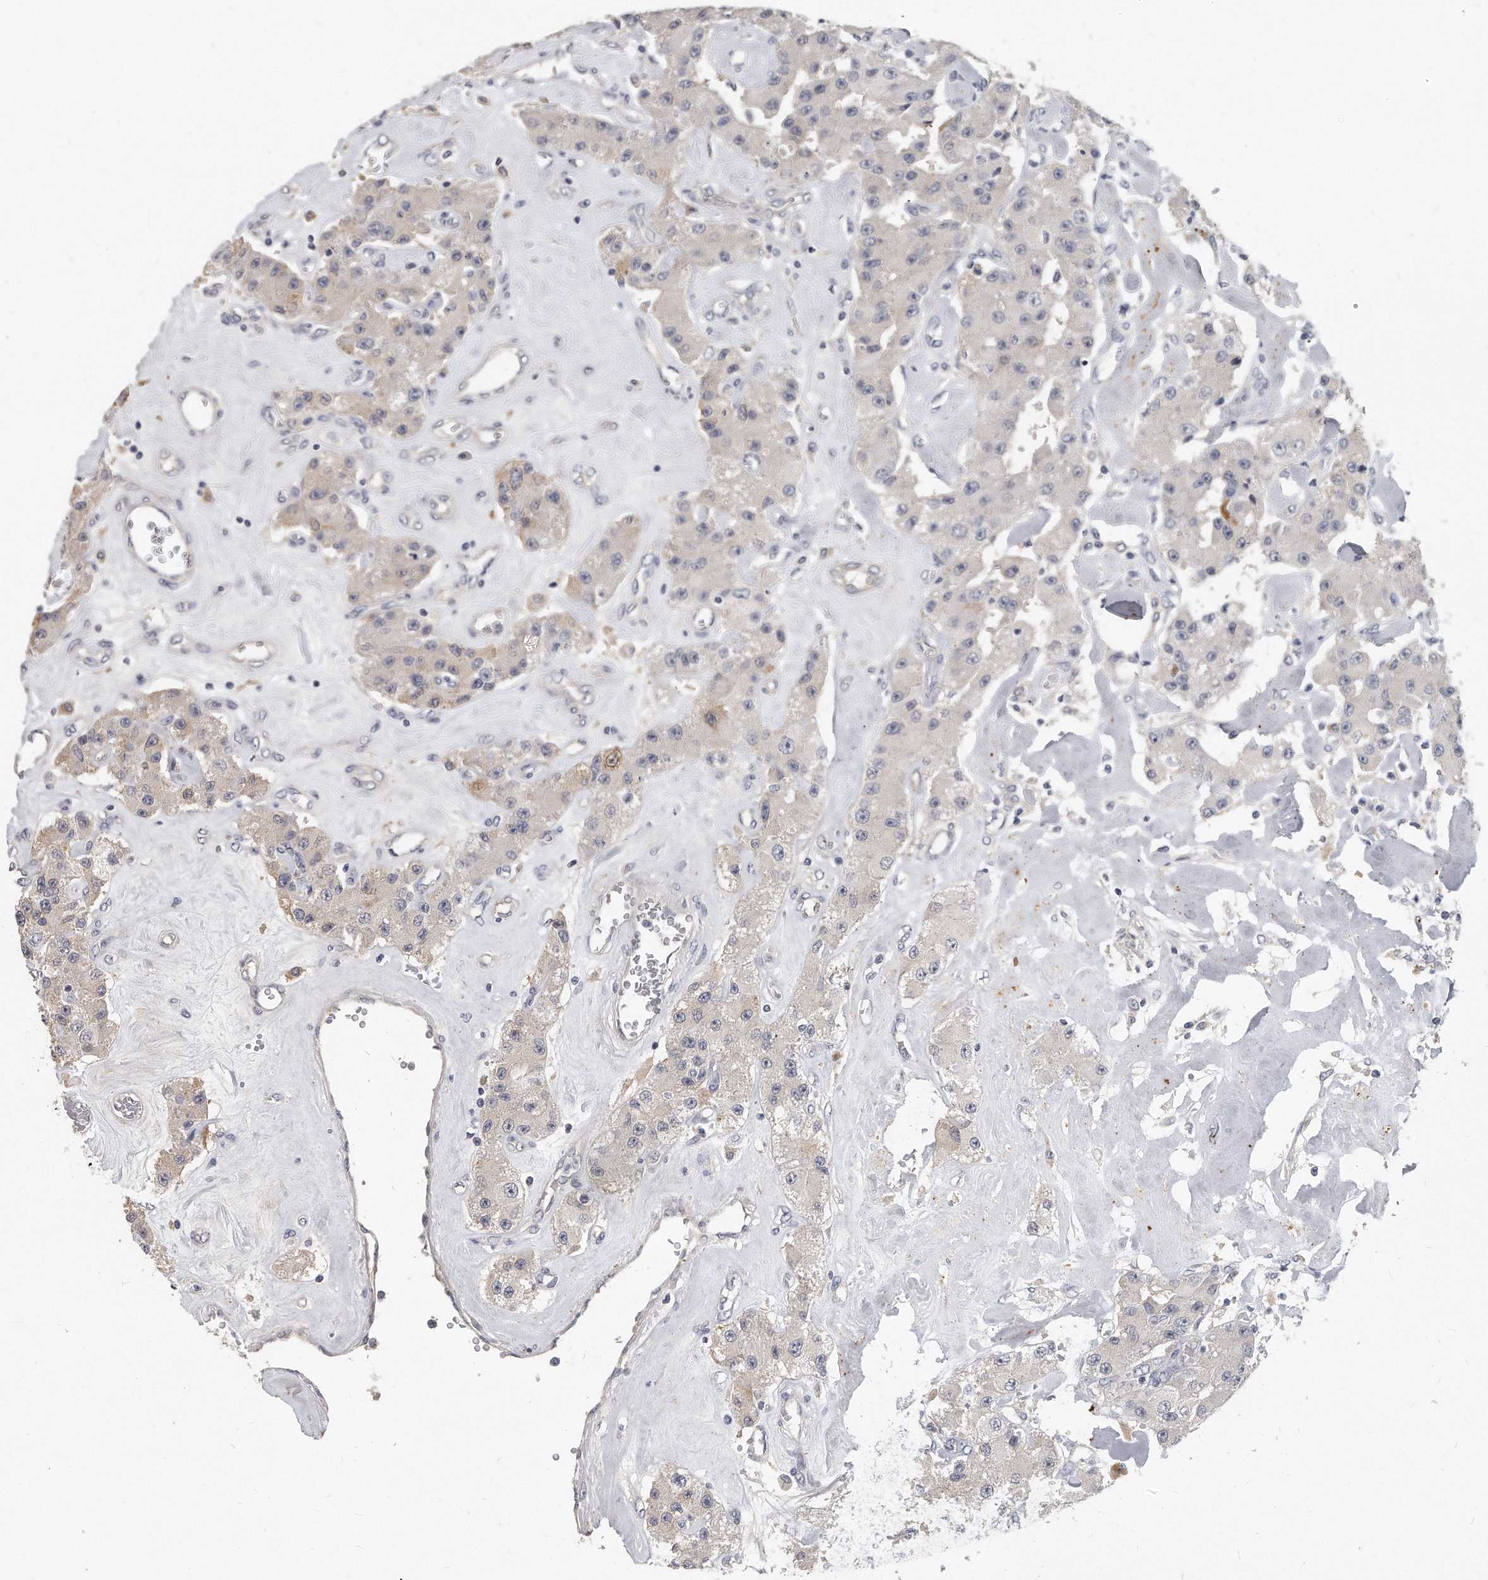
{"staining": {"intensity": "weak", "quantity": "25%-75%", "location": "cytoplasmic/membranous"}, "tissue": "carcinoid", "cell_type": "Tumor cells", "image_type": "cancer", "snomed": [{"axis": "morphology", "description": "Carcinoid, malignant, NOS"}, {"axis": "topography", "description": "Pancreas"}], "caption": "The micrograph reveals staining of malignant carcinoid, revealing weak cytoplasmic/membranous protein staining (brown color) within tumor cells. Ihc stains the protein in brown and the nuclei are stained blue.", "gene": "KLHL7", "patient": {"sex": "male", "age": 41}}